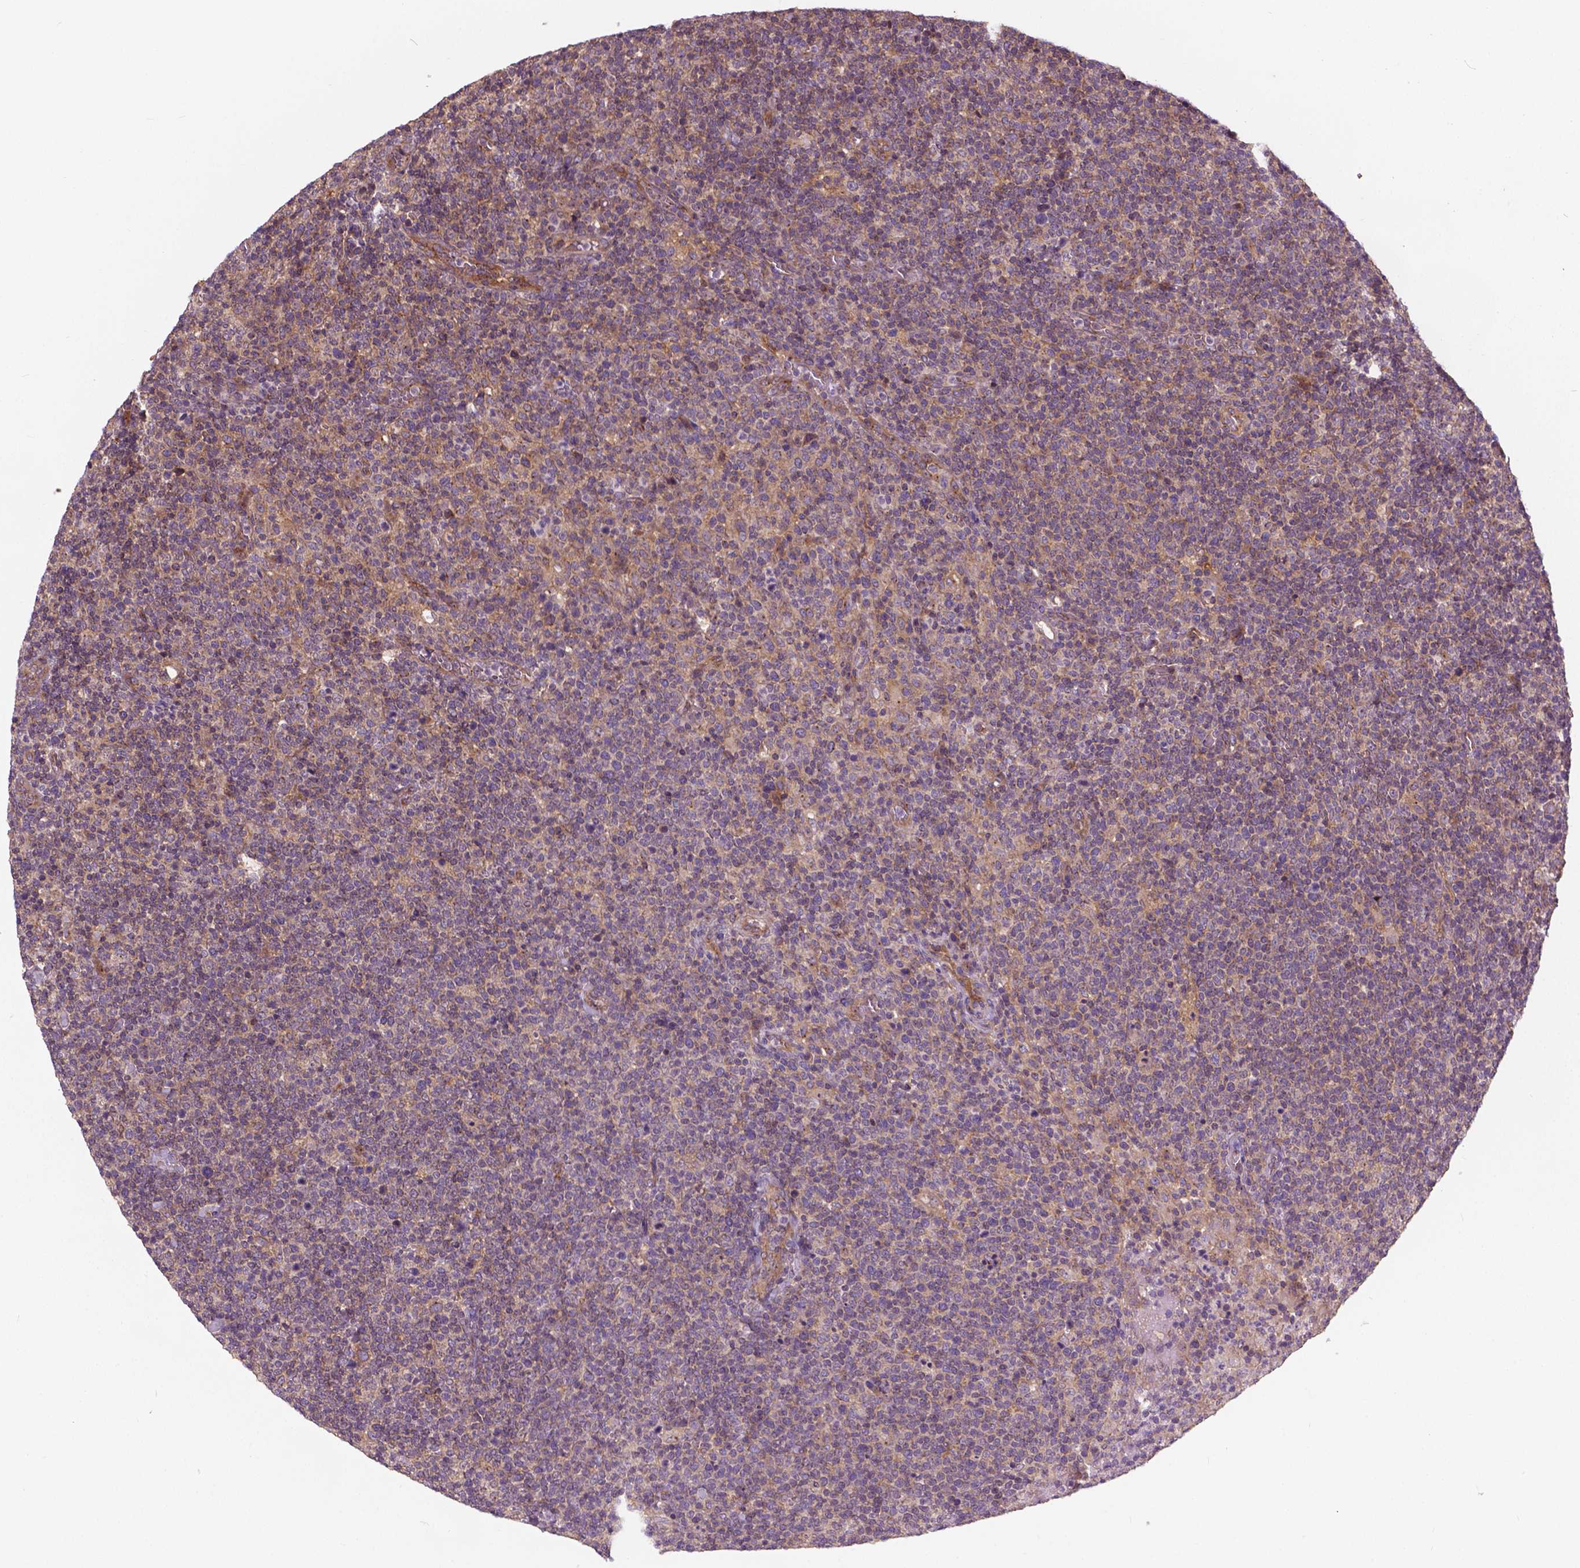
{"staining": {"intensity": "weak", "quantity": ">75%", "location": "cytoplasmic/membranous"}, "tissue": "lymphoma", "cell_type": "Tumor cells", "image_type": "cancer", "snomed": [{"axis": "morphology", "description": "Malignant lymphoma, non-Hodgkin's type, High grade"}, {"axis": "topography", "description": "Lymph node"}], "caption": "Immunohistochemical staining of high-grade malignant lymphoma, non-Hodgkin's type displays weak cytoplasmic/membranous protein expression in approximately >75% of tumor cells.", "gene": "MZT1", "patient": {"sex": "male", "age": 61}}